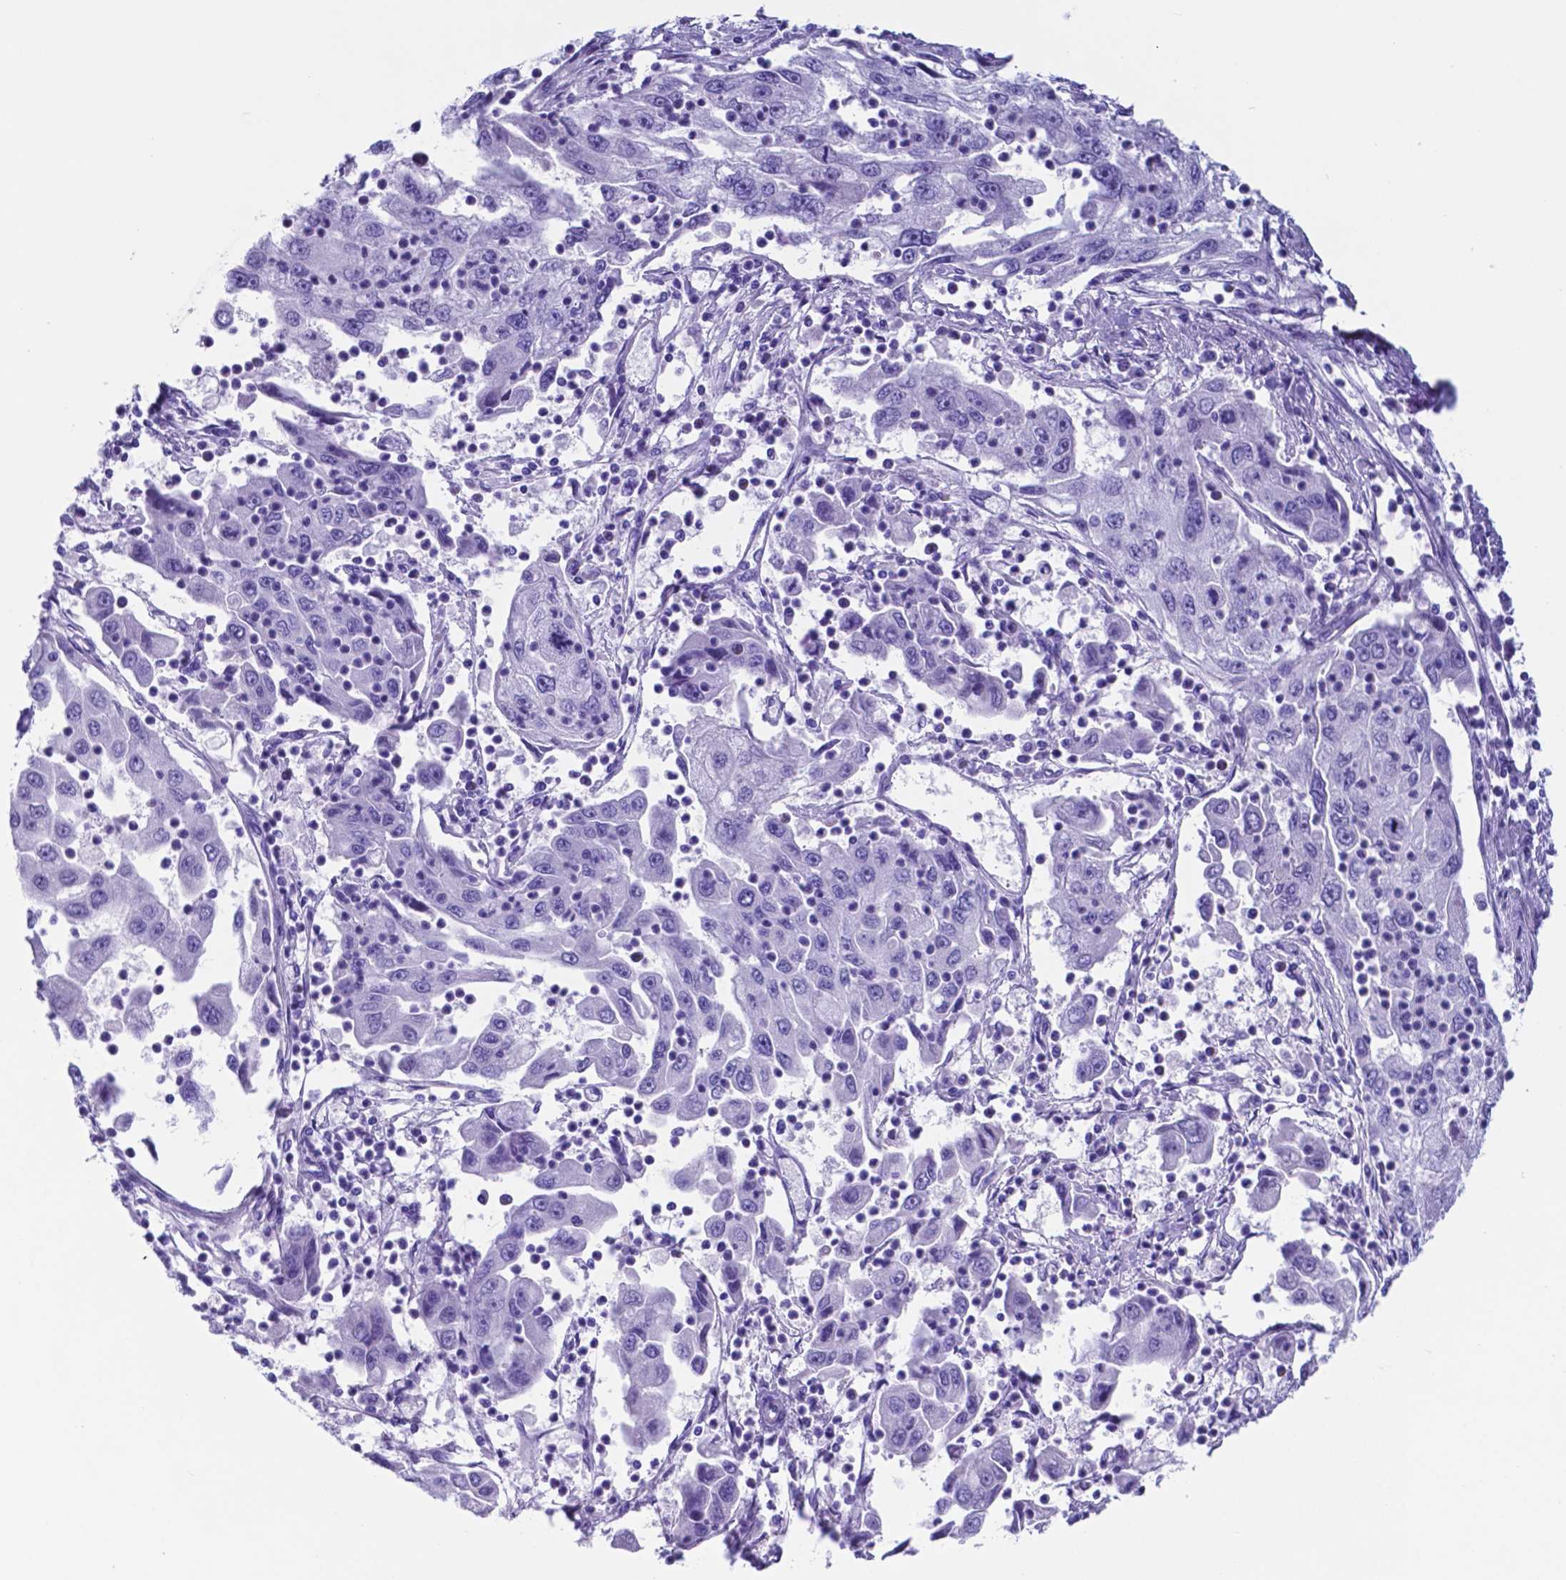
{"staining": {"intensity": "negative", "quantity": "none", "location": "none"}, "tissue": "cervical cancer", "cell_type": "Tumor cells", "image_type": "cancer", "snomed": [{"axis": "morphology", "description": "Squamous cell carcinoma, NOS"}, {"axis": "topography", "description": "Cervix"}], "caption": "Cervical squamous cell carcinoma stained for a protein using immunohistochemistry shows no staining tumor cells.", "gene": "DNAAF8", "patient": {"sex": "female", "age": 36}}